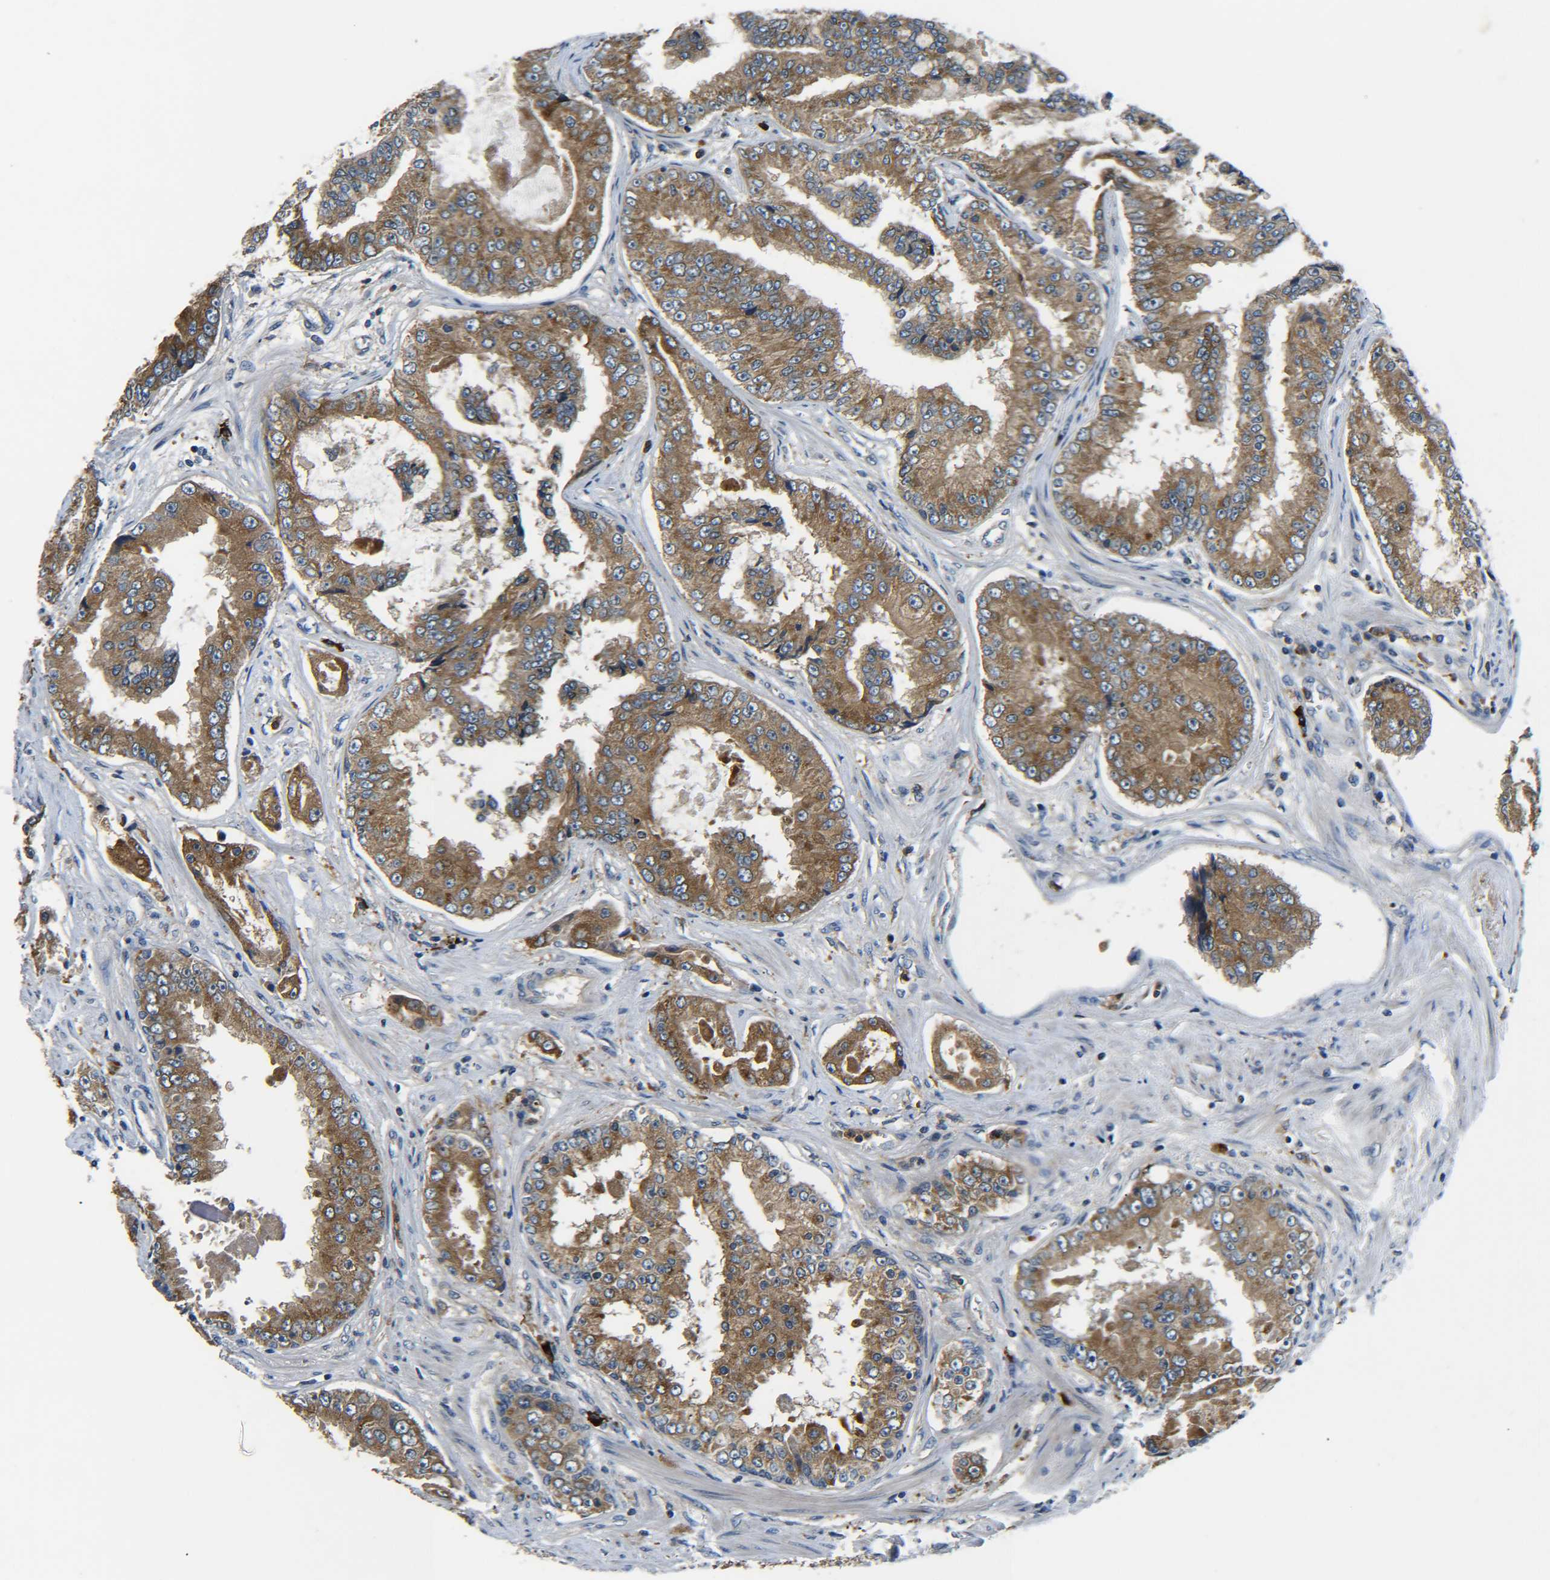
{"staining": {"intensity": "moderate", "quantity": ">75%", "location": "cytoplasmic/membranous"}, "tissue": "prostate cancer", "cell_type": "Tumor cells", "image_type": "cancer", "snomed": [{"axis": "morphology", "description": "Adenocarcinoma, High grade"}, {"axis": "topography", "description": "Prostate"}], "caption": "DAB immunohistochemical staining of human prostate cancer exhibits moderate cytoplasmic/membranous protein expression in about >75% of tumor cells.", "gene": "RAB1B", "patient": {"sex": "male", "age": 73}}